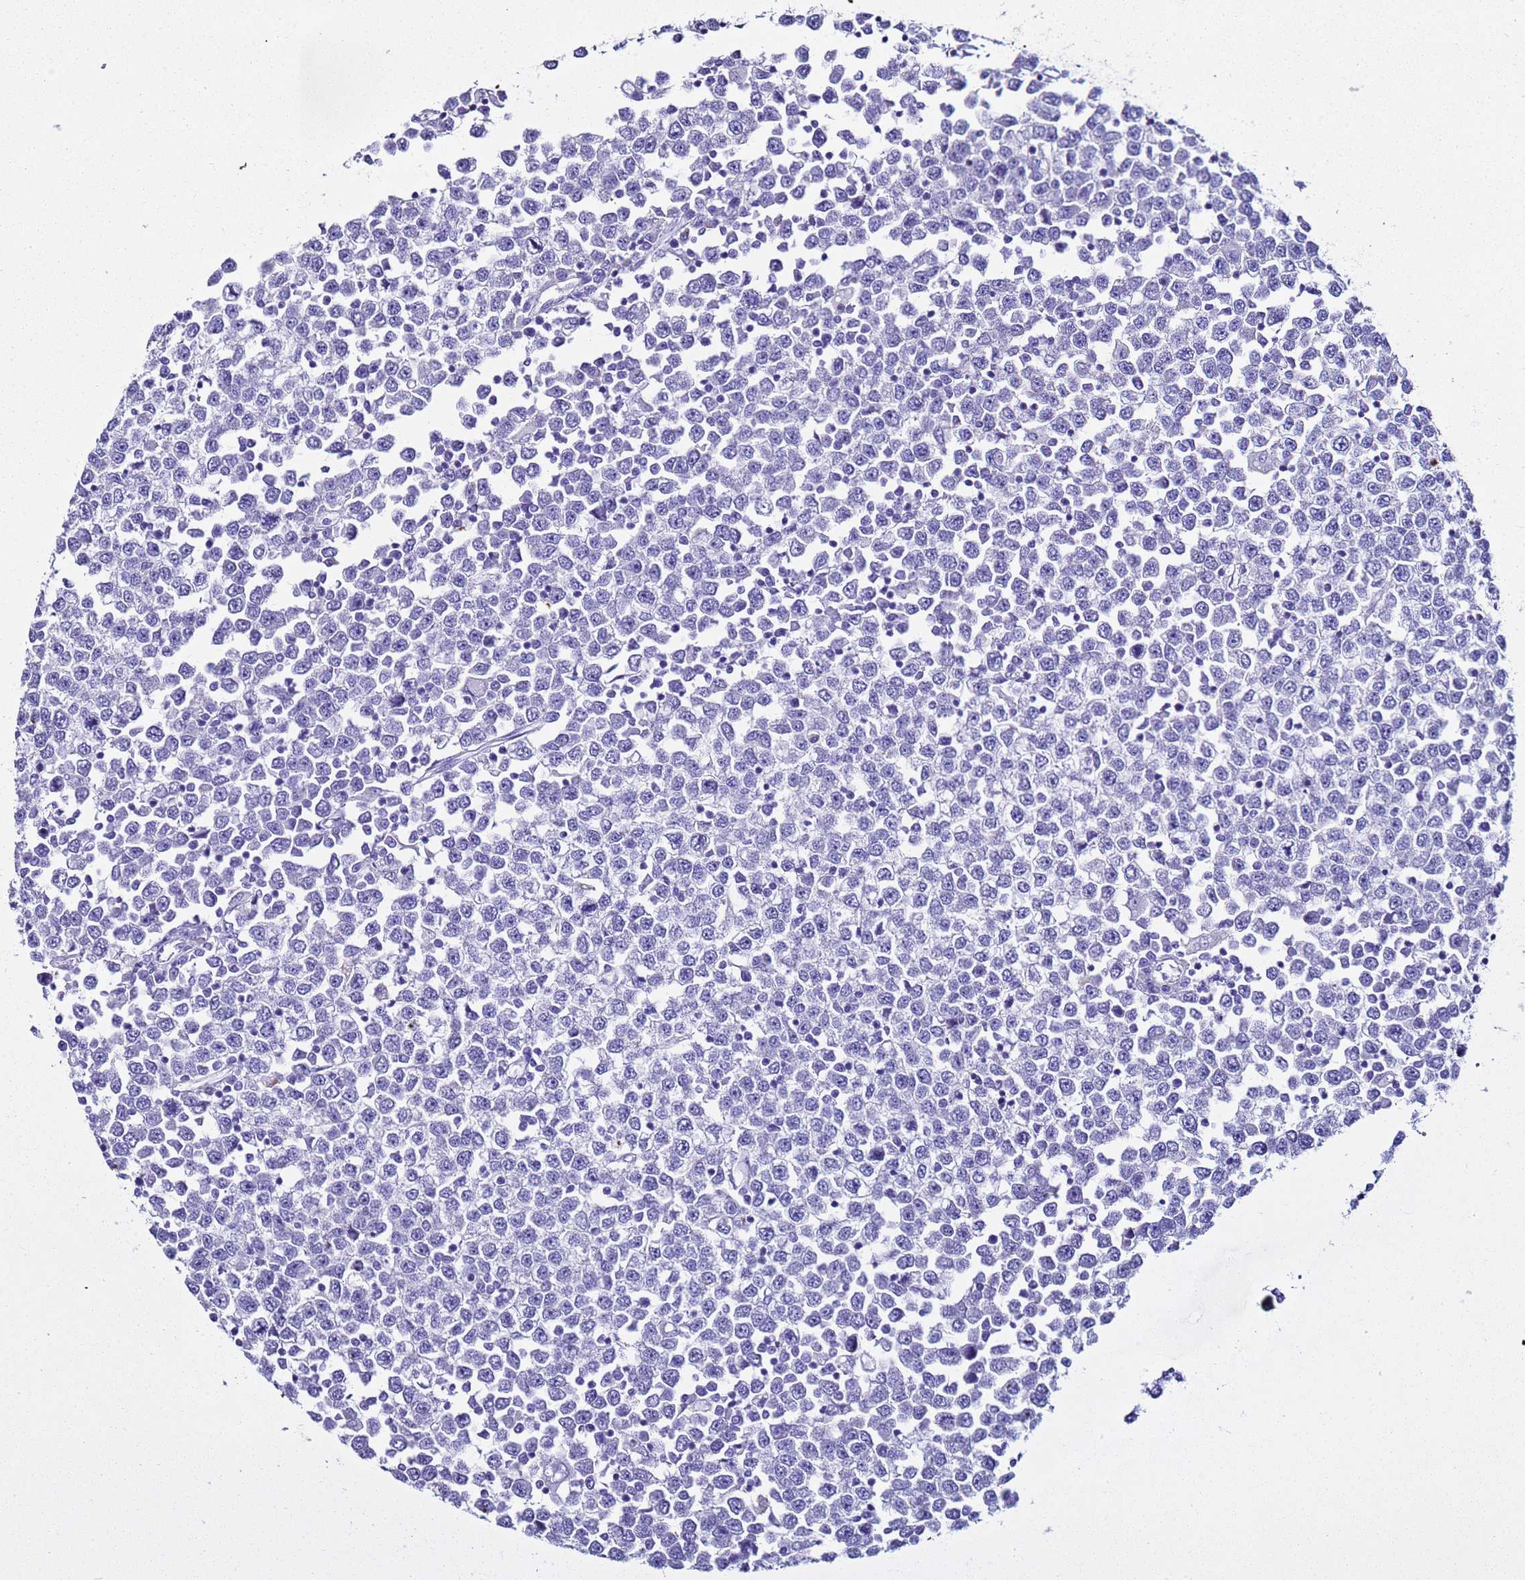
{"staining": {"intensity": "negative", "quantity": "none", "location": "none"}, "tissue": "testis cancer", "cell_type": "Tumor cells", "image_type": "cancer", "snomed": [{"axis": "morphology", "description": "Seminoma, NOS"}, {"axis": "topography", "description": "Testis"}], "caption": "Immunohistochemical staining of testis seminoma reveals no significant staining in tumor cells.", "gene": "LCMT1", "patient": {"sex": "male", "age": 65}}